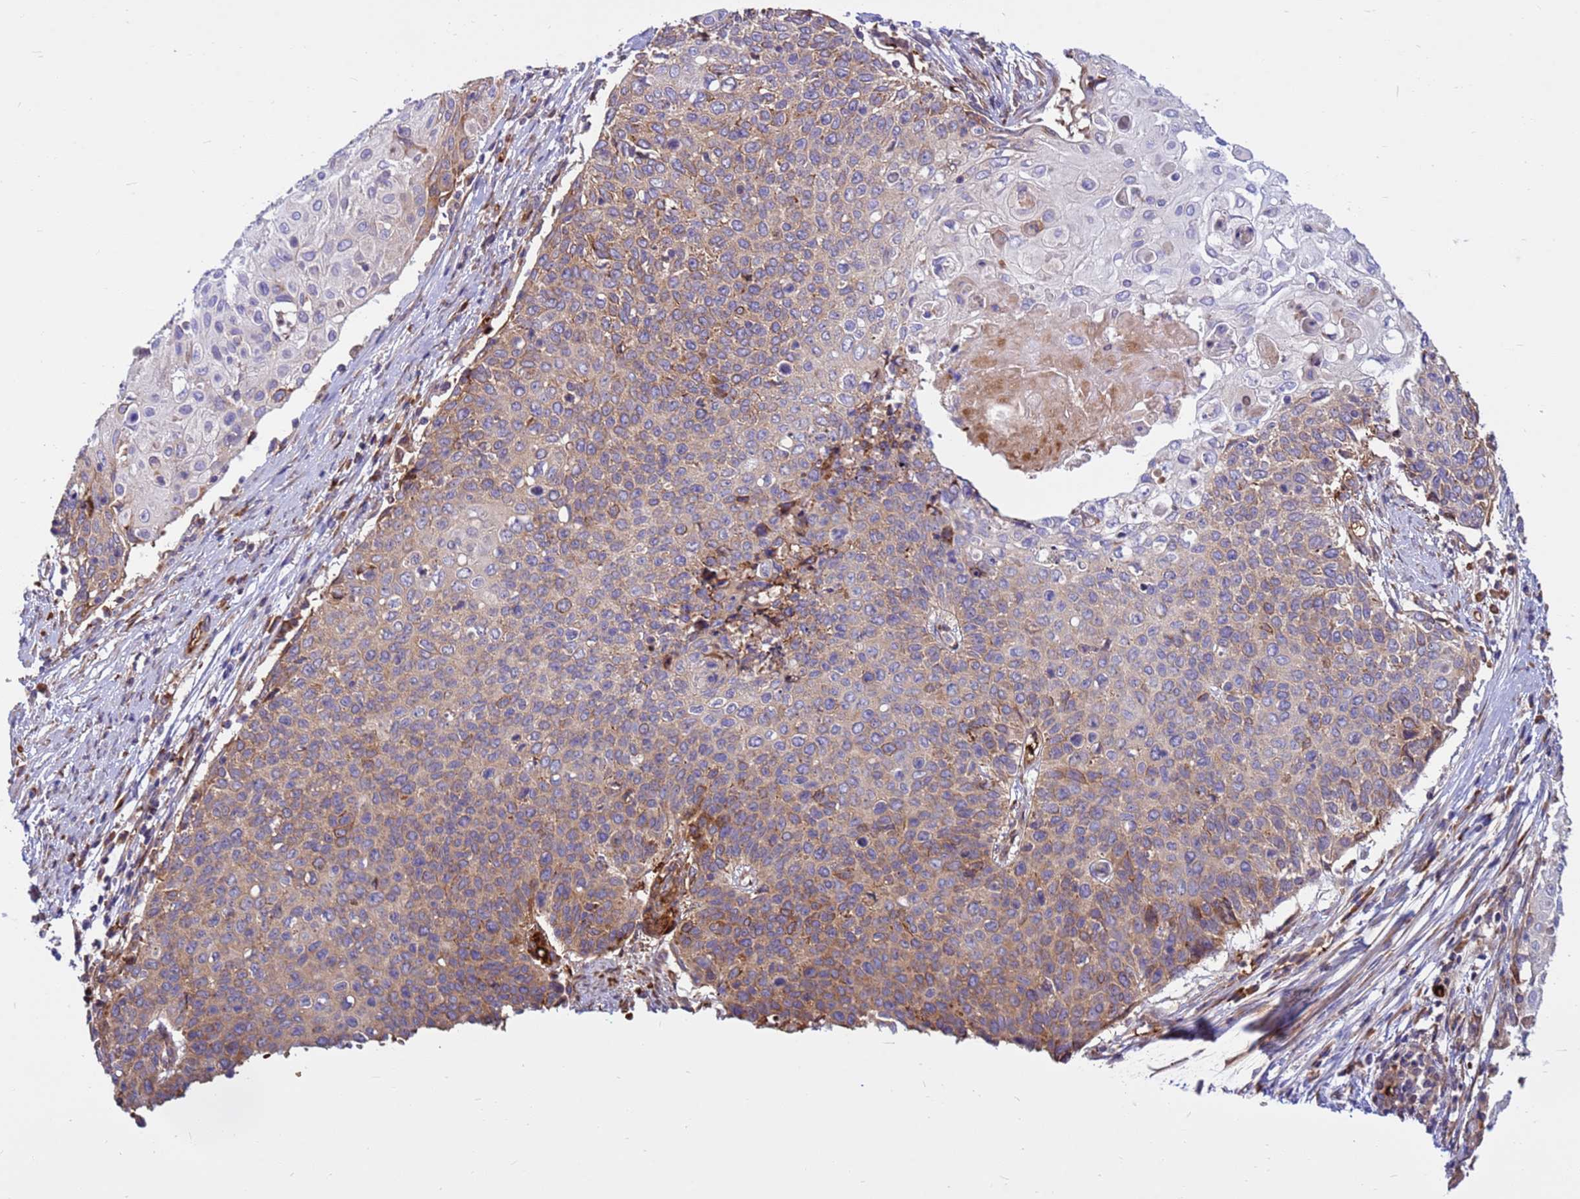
{"staining": {"intensity": "moderate", "quantity": "25%-75%", "location": "cytoplasmic/membranous"}, "tissue": "cervical cancer", "cell_type": "Tumor cells", "image_type": "cancer", "snomed": [{"axis": "morphology", "description": "Squamous cell carcinoma, NOS"}, {"axis": "topography", "description": "Cervix"}], "caption": "Moderate cytoplasmic/membranous protein positivity is identified in about 25%-75% of tumor cells in squamous cell carcinoma (cervical).", "gene": "ZNF669", "patient": {"sex": "female", "age": 39}}